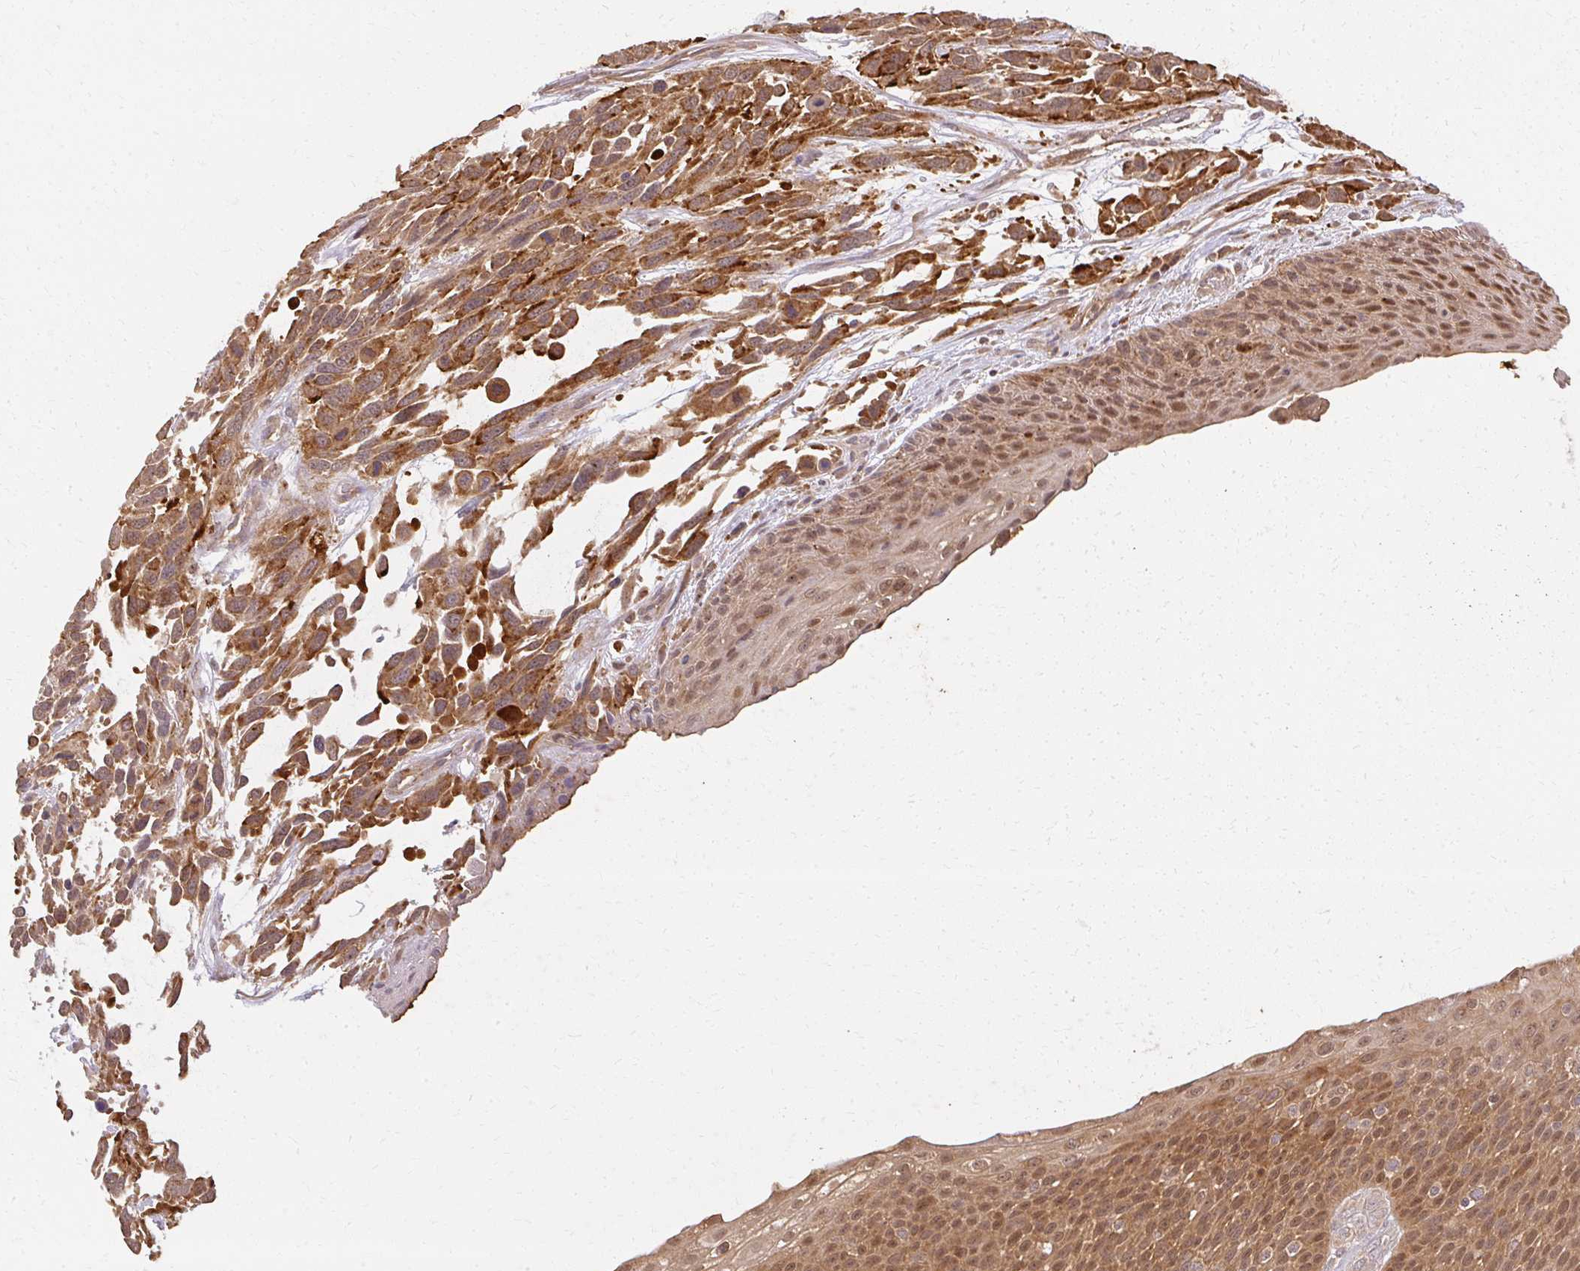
{"staining": {"intensity": "strong", "quantity": ">75%", "location": "cytoplasmic/membranous"}, "tissue": "urothelial cancer", "cell_type": "Tumor cells", "image_type": "cancer", "snomed": [{"axis": "morphology", "description": "Urothelial carcinoma, High grade"}, {"axis": "topography", "description": "Urinary bladder"}], "caption": "Urothelial cancer stained with a brown dye demonstrates strong cytoplasmic/membranous positive expression in approximately >75% of tumor cells.", "gene": "LARS2", "patient": {"sex": "female", "age": 70}}